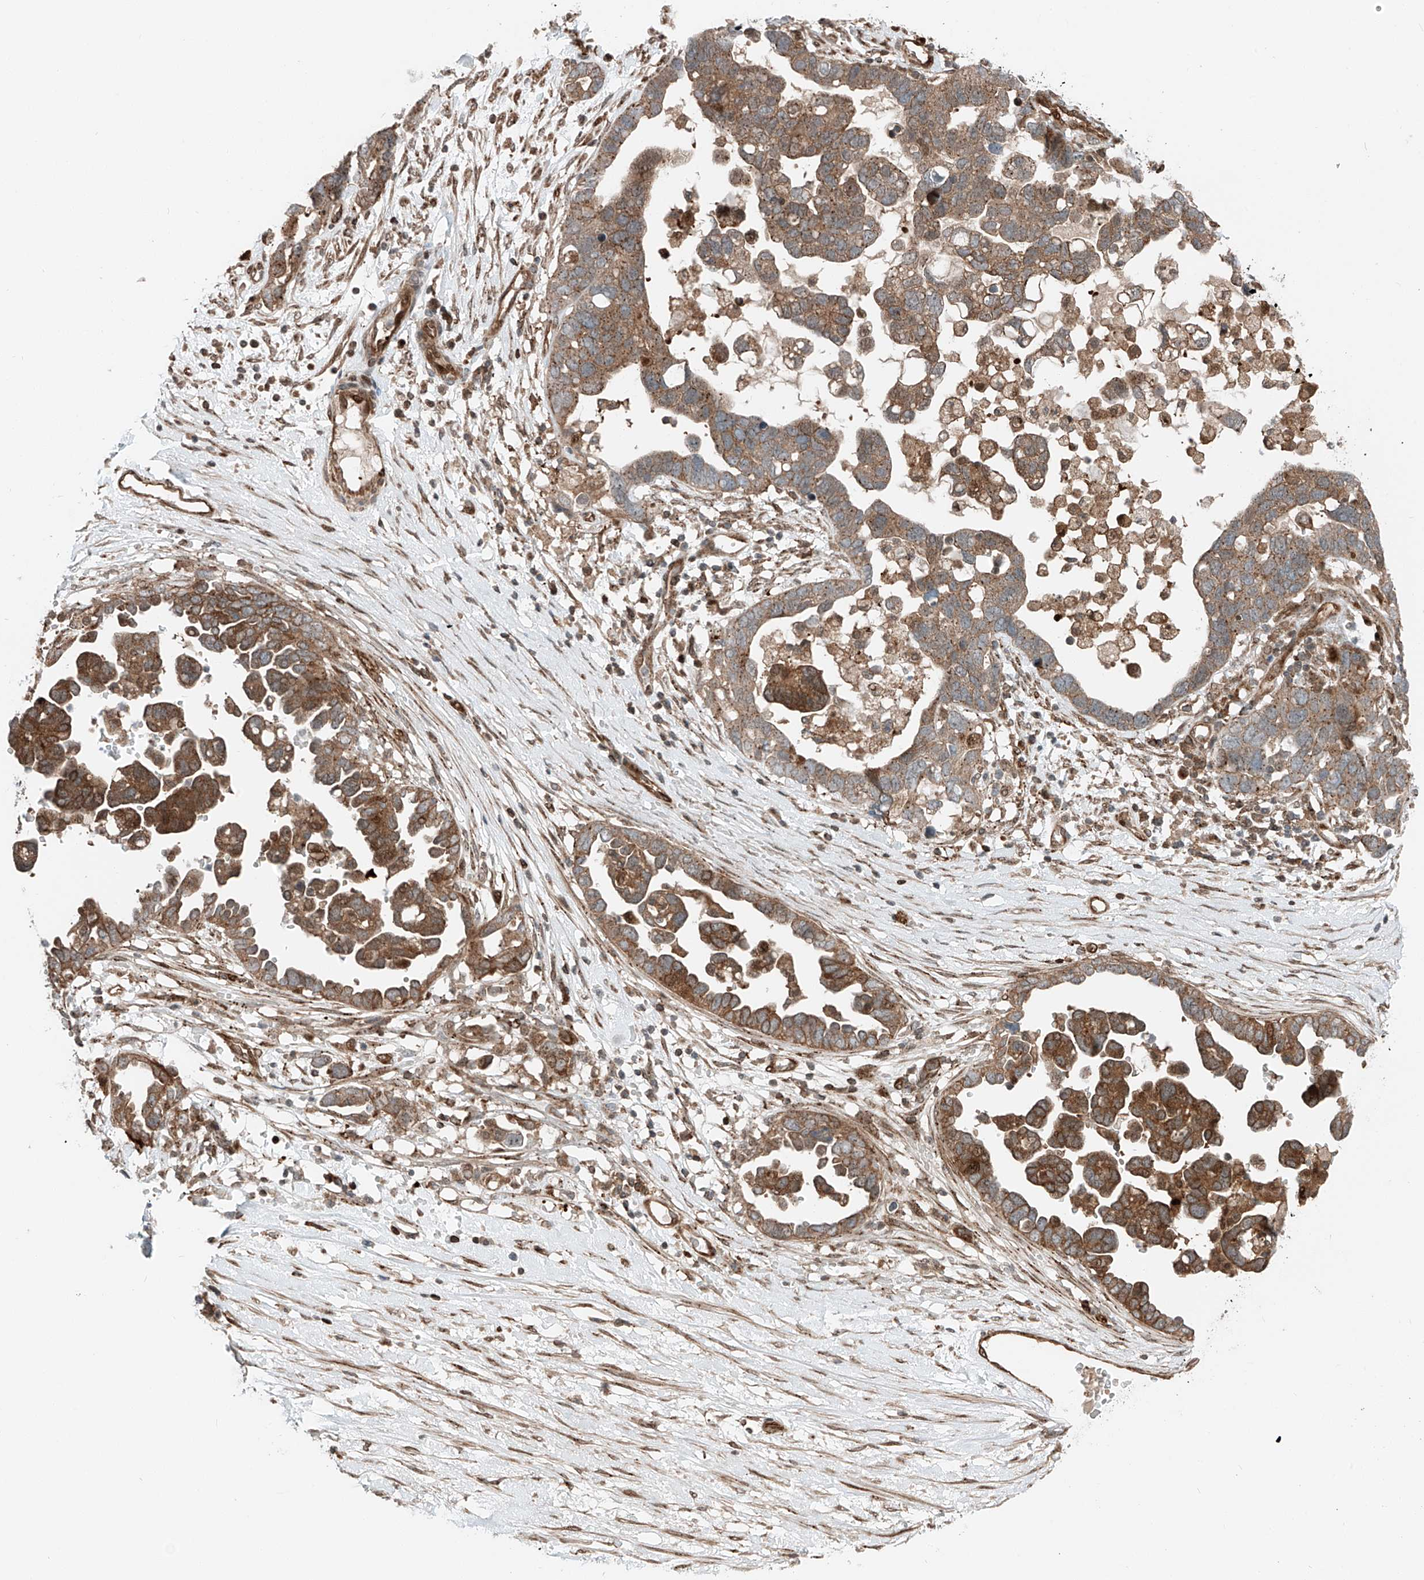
{"staining": {"intensity": "moderate", "quantity": ">75%", "location": "cytoplasmic/membranous"}, "tissue": "ovarian cancer", "cell_type": "Tumor cells", "image_type": "cancer", "snomed": [{"axis": "morphology", "description": "Cystadenocarcinoma, serous, NOS"}, {"axis": "topography", "description": "Ovary"}], "caption": "Ovarian cancer stained with DAB (3,3'-diaminobenzidine) immunohistochemistry (IHC) shows medium levels of moderate cytoplasmic/membranous expression in approximately >75% of tumor cells. Nuclei are stained in blue.", "gene": "USP48", "patient": {"sex": "female", "age": 54}}